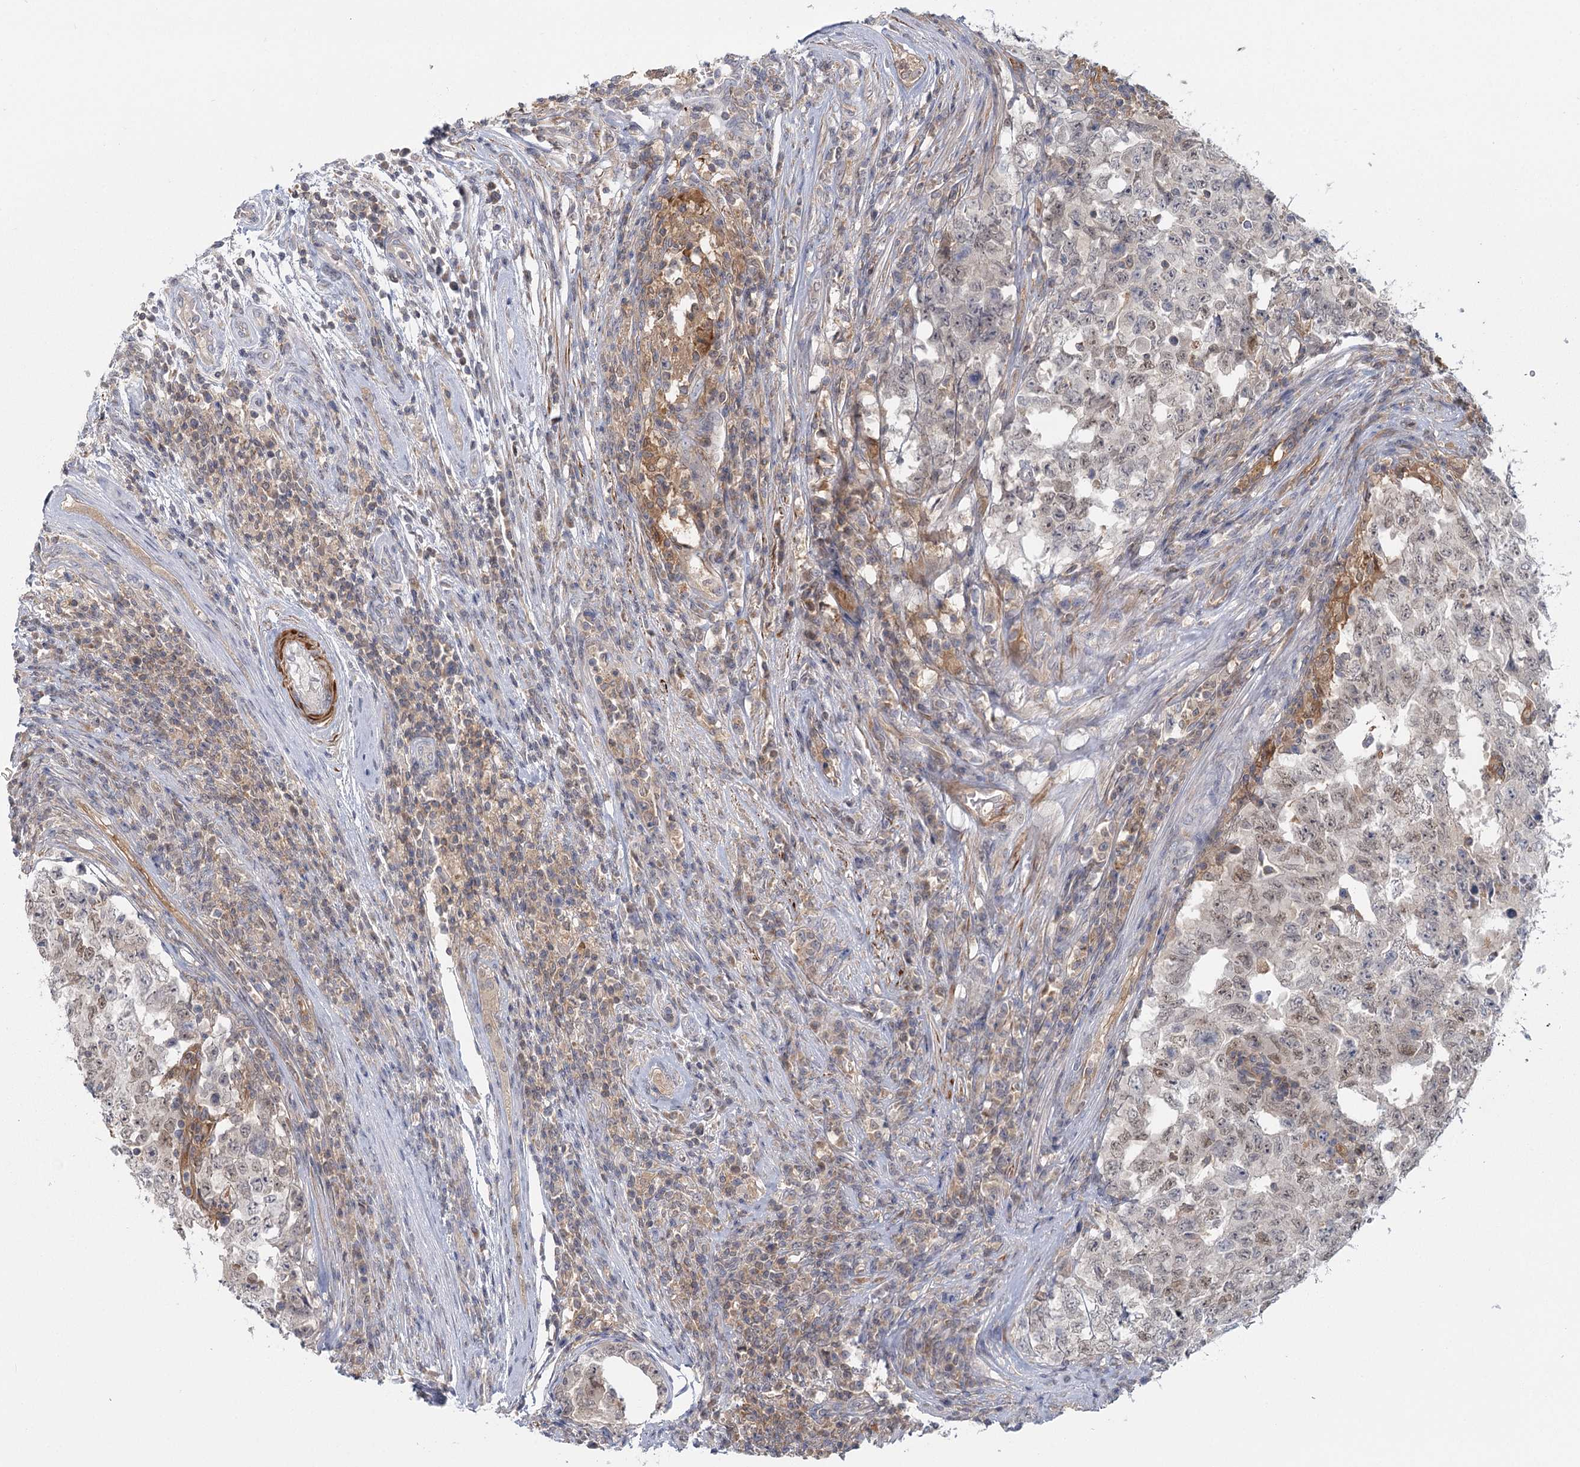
{"staining": {"intensity": "weak", "quantity": ">75%", "location": "nuclear"}, "tissue": "testis cancer", "cell_type": "Tumor cells", "image_type": "cancer", "snomed": [{"axis": "morphology", "description": "Carcinoma, Embryonal, NOS"}, {"axis": "topography", "description": "Testis"}], "caption": "Embryonal carcinoma (testis) tissue exhibits weak nuclear expression in about >75% of tumor cells The staining was performed using DAB to visualize the protein expression in brown, while the nuclei were stained in blue with hematoxylin (Magnification: 20x).", "gene": "USP11", "patient": {"sex": "male", "age": 26}}